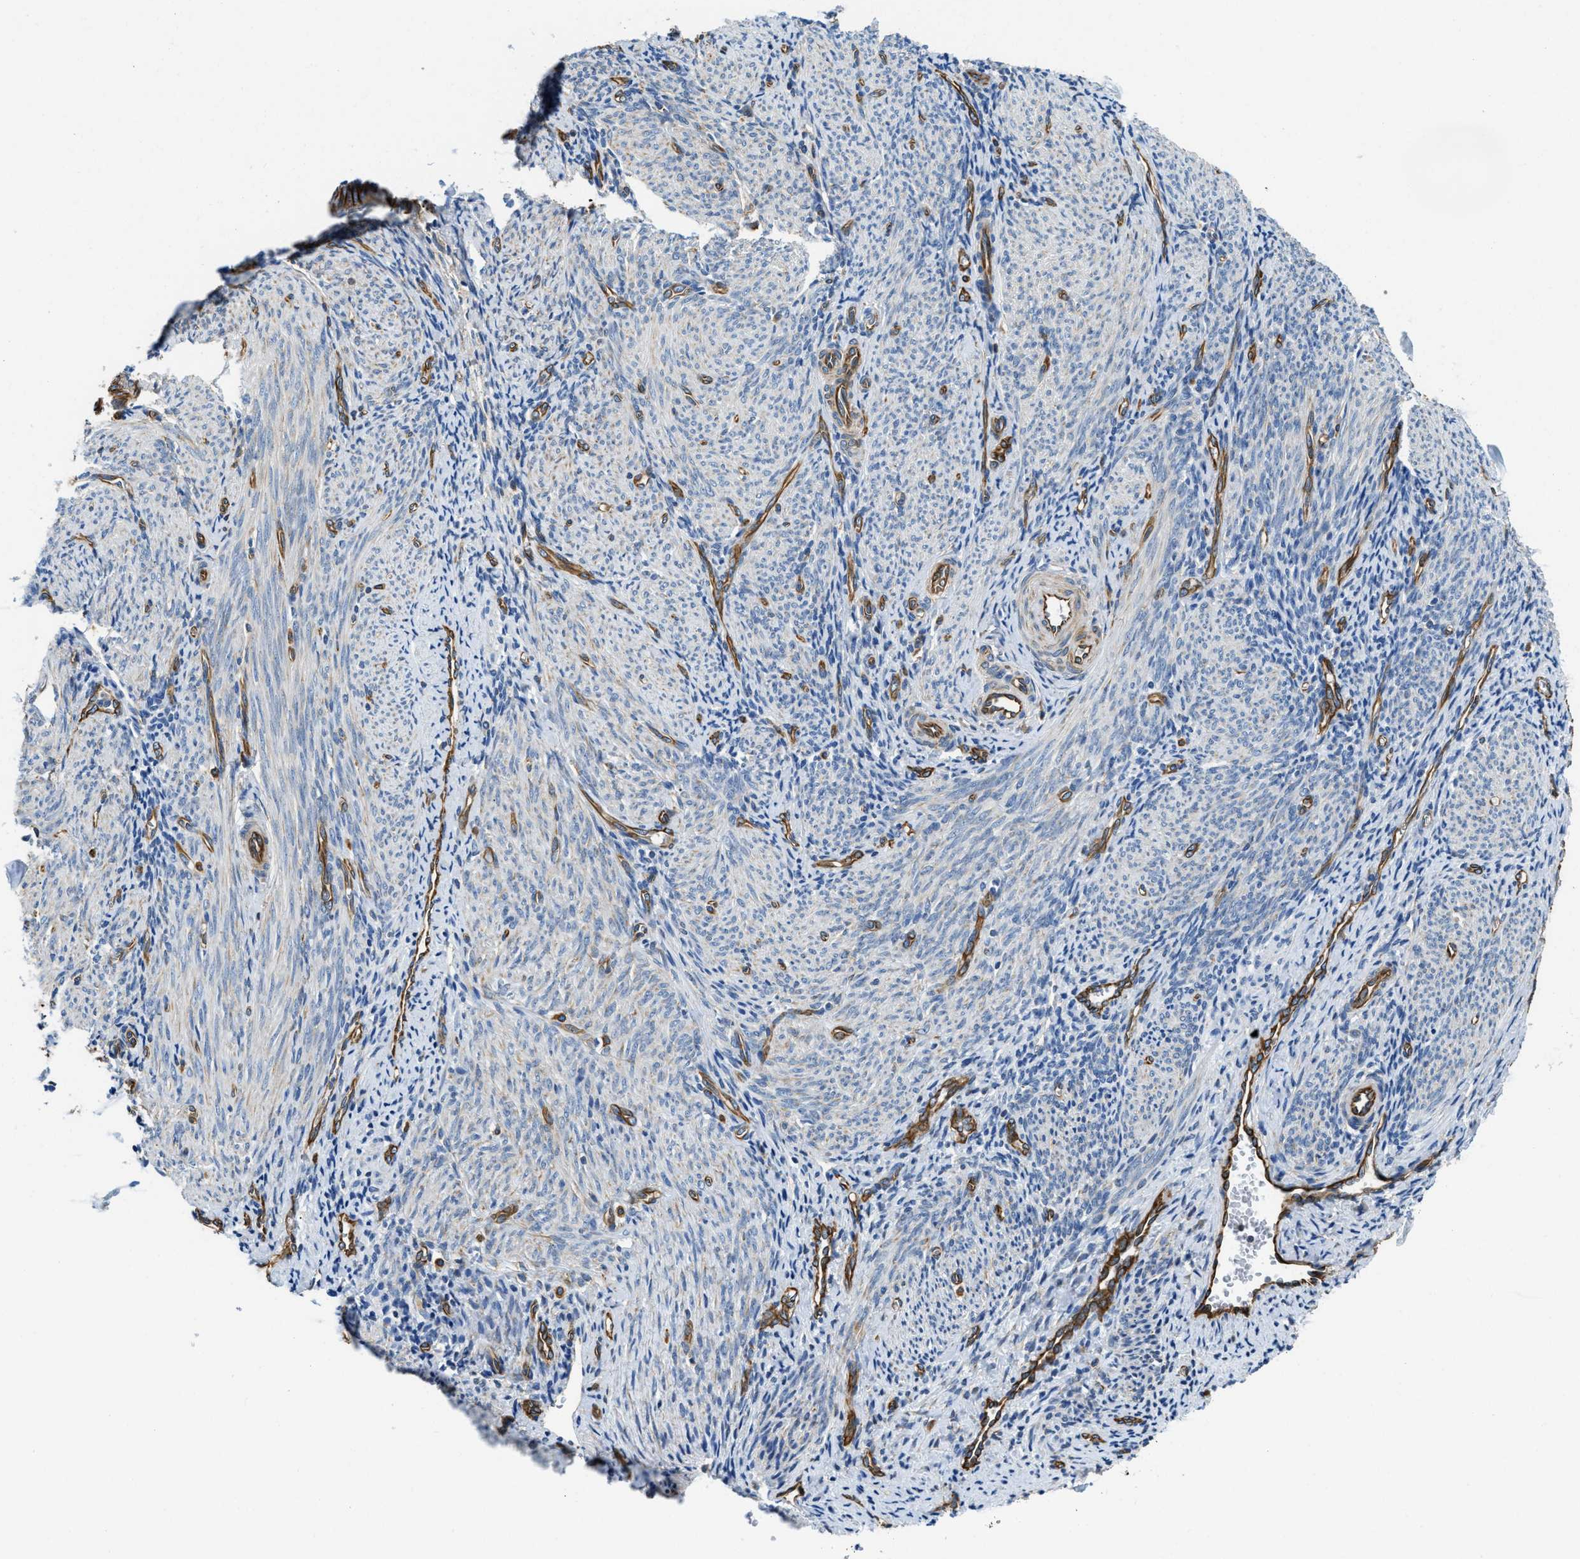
{"staining": {"intensity": "weak", "quantity": "<25%", "location": "cytoplasmic/membranous"}, "tissue": "endometrium", "cell_type": "Cells in endometrial stroma", "image_type": "normal", "snomed": [{"axis": "morphology", "description": "Normal tissue, NOS"}, {"axis": "topography", "description": "Endometrium"}], "caption": "DAB (3,3'-diaminobenzidine) immunohistochemical staining of normal endometrium reveals no significant expression in cells in endometrial stroma.", "gene": "HSD17B12", "patient": {"sex": "female", "age": 50}}